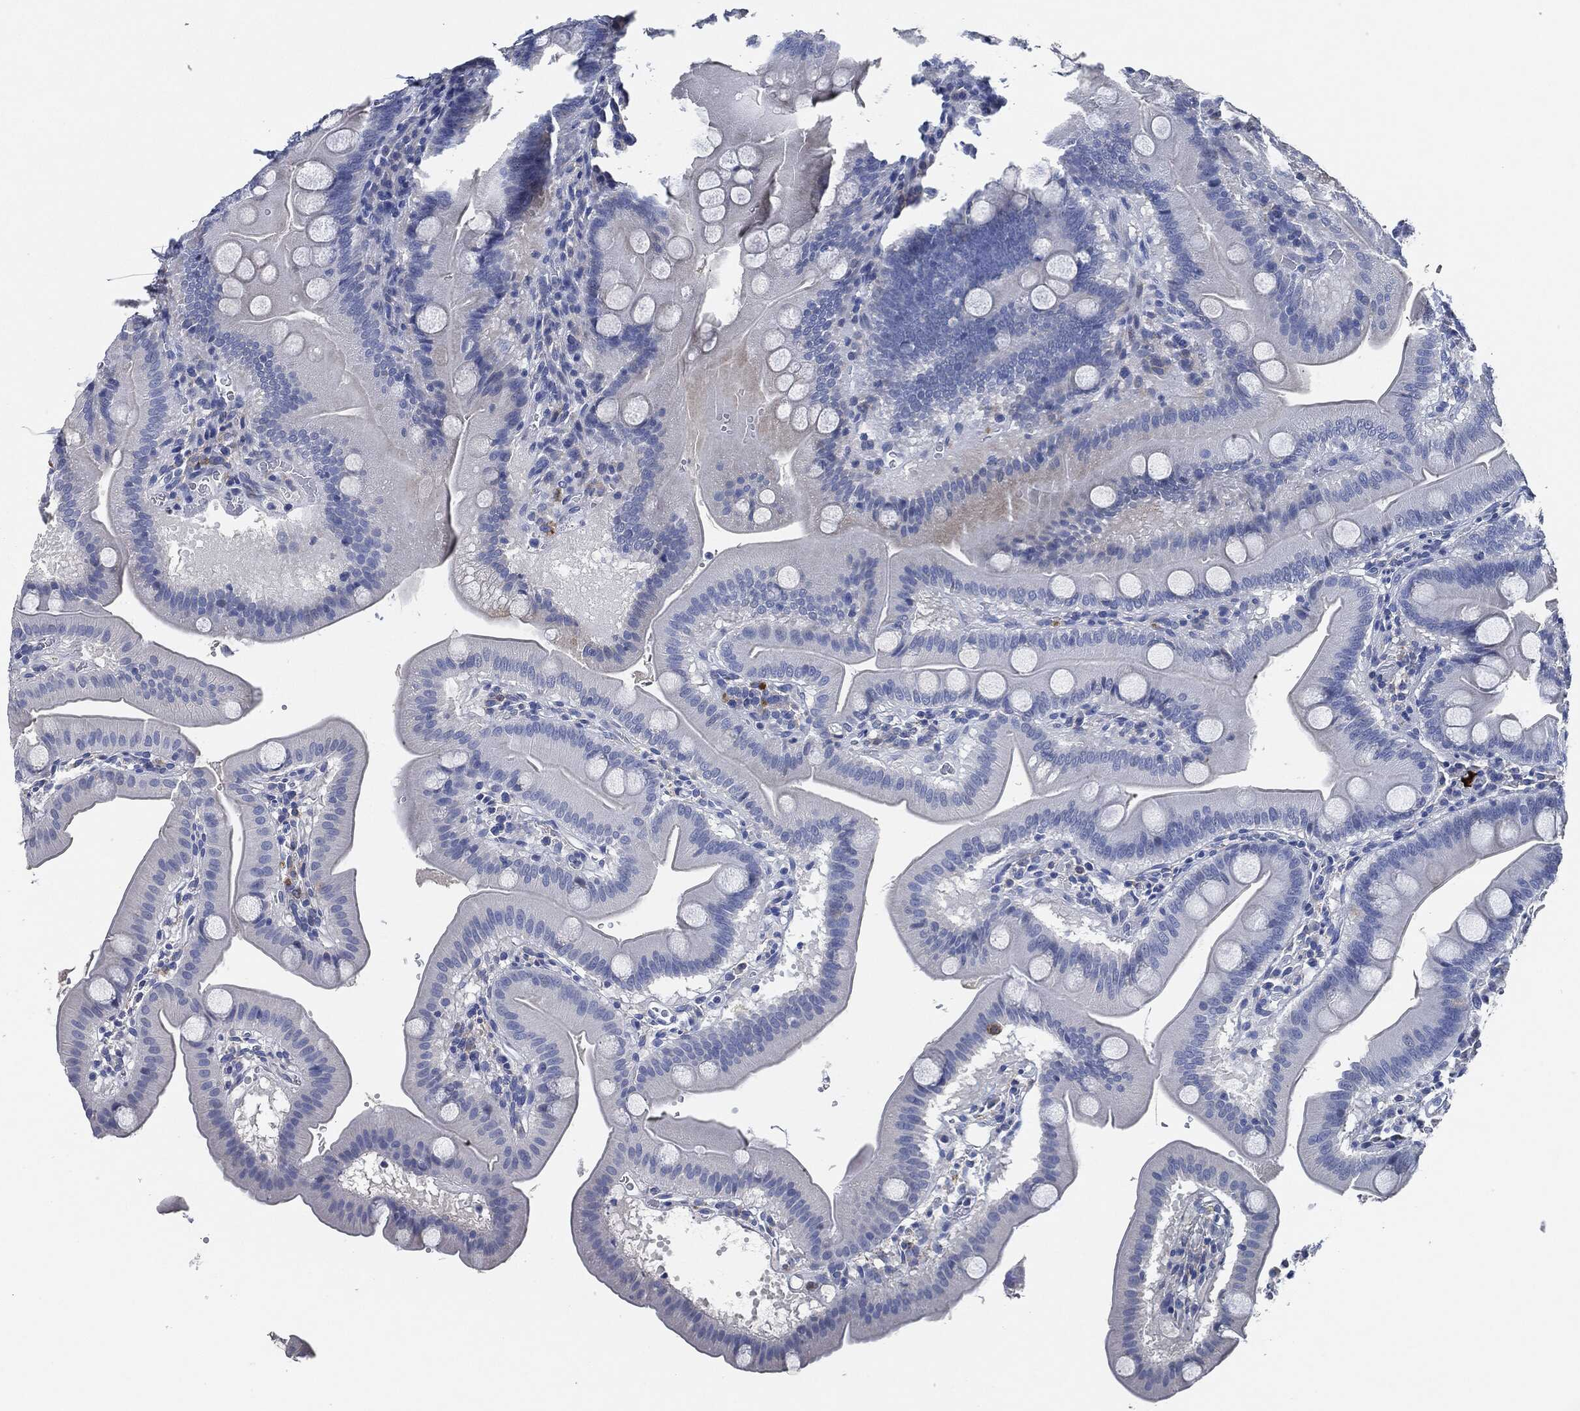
{"staining": {"intensity": "negative", "quantity": "none", "location": "none"}, "tissue": "duodenum", "cell_type": "Glandular cells", "image_type": "normal", "snomed": [{"axis": "morphology", "description": "Normal tissue, NOS"}, {"axis": "topography", "description": "Duodenum"}], "caption": "This is a histopathology image of immunohistochemistry (IHC) staining of normal duodenum, which shows no expression in glandular cells.", "gene": "NTRK1", "patient": {"sex": "male", "age": 59}}